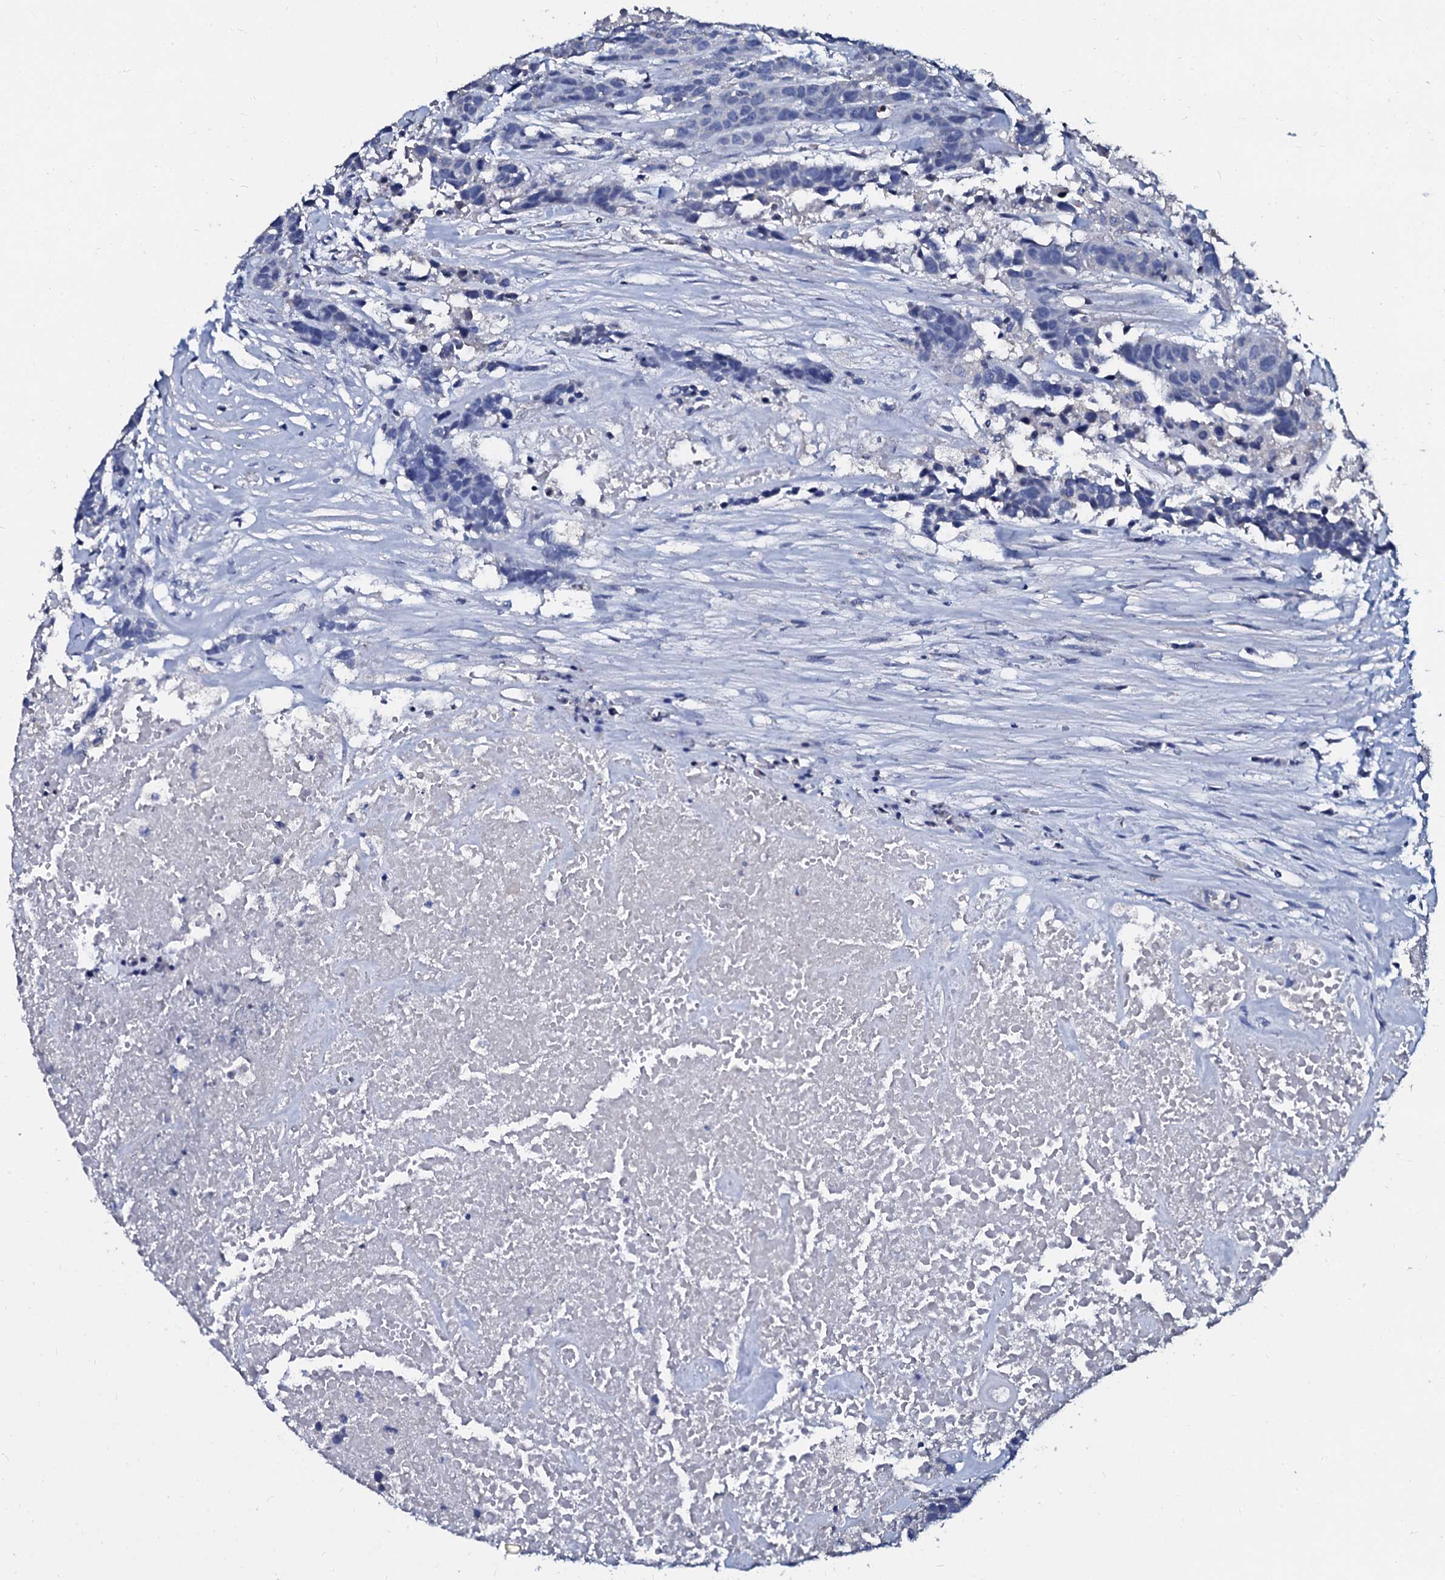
{"staining": {"intensity": "negative", "quantity": "none", "location": "none"}, "tissue": "head and neck cancer", "cell_type": "Tumor cells", "image_type": "cancer", "snomed": [{"axis": "morphology", "description": "Squamous cell carcinoma, NOS"}, {"axis": "topography", "description": "Head-Neck"}], "caption": "This is an IHC histopathology image of human squamous cell carcinoma (head and neck). There is no positivity in tumor cells.", "gene": "SLC37A4", "patient": {"sex": "male", "age": 66}}